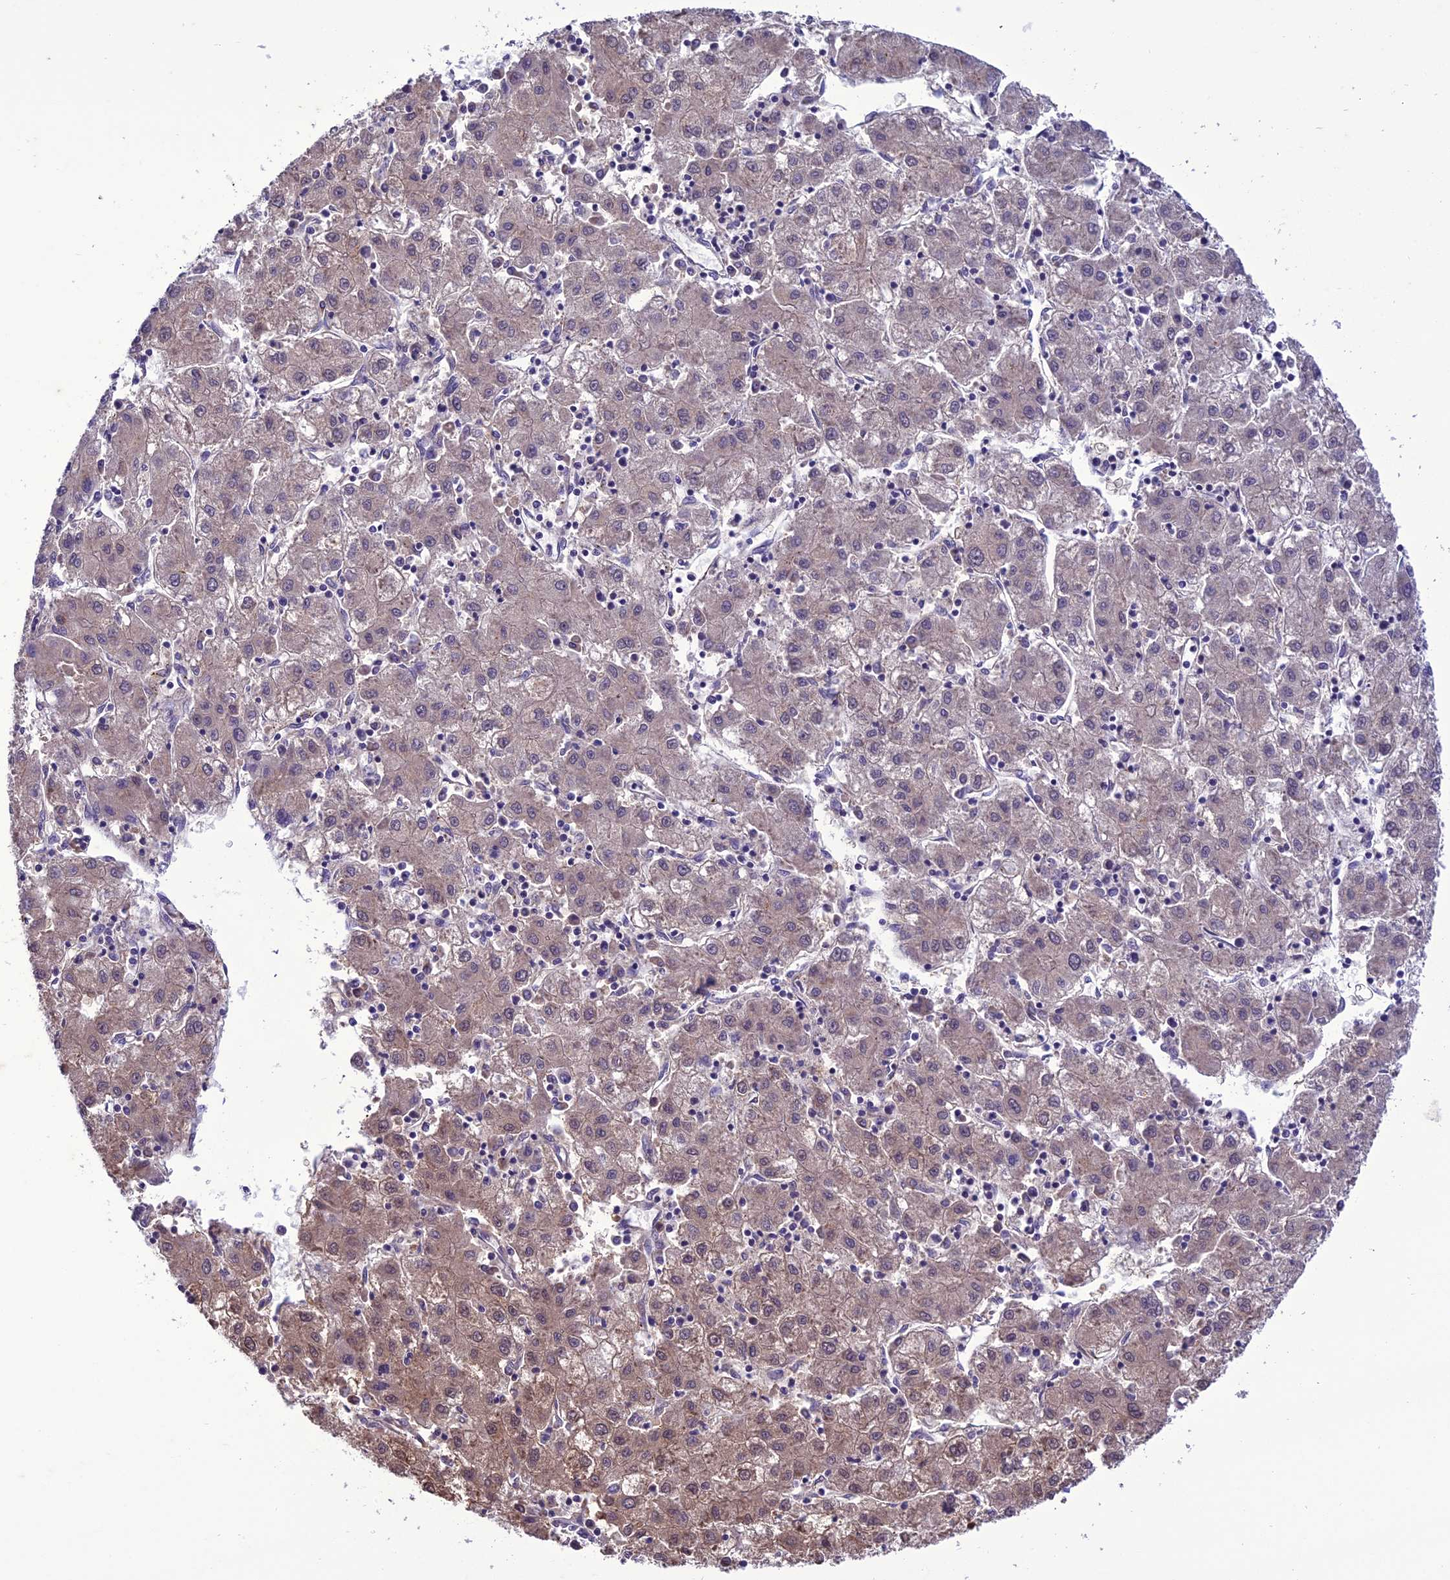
{"staining": {"intensity": "weak", "quantity": "25%-75%", "location": "cytoplasmic/membranous"}, "tissue": "liver cancer", "cell_type": "Tumor cells", "image_type": "cancer", "snomed": [{"axis": "morphology", "description": "Carcinoma, Hepatocellular, NOS"}, {"axis": "topography", "description": "Liver"}], "caption": "Immunohistochemical staining of human liver cancer reveals low levels of weak cytoplasmic/membranous protein staining in about 25%-75% of tumor cells.", "gene": "BORCS6", "patient": {"sex": "male", "age": 72}}